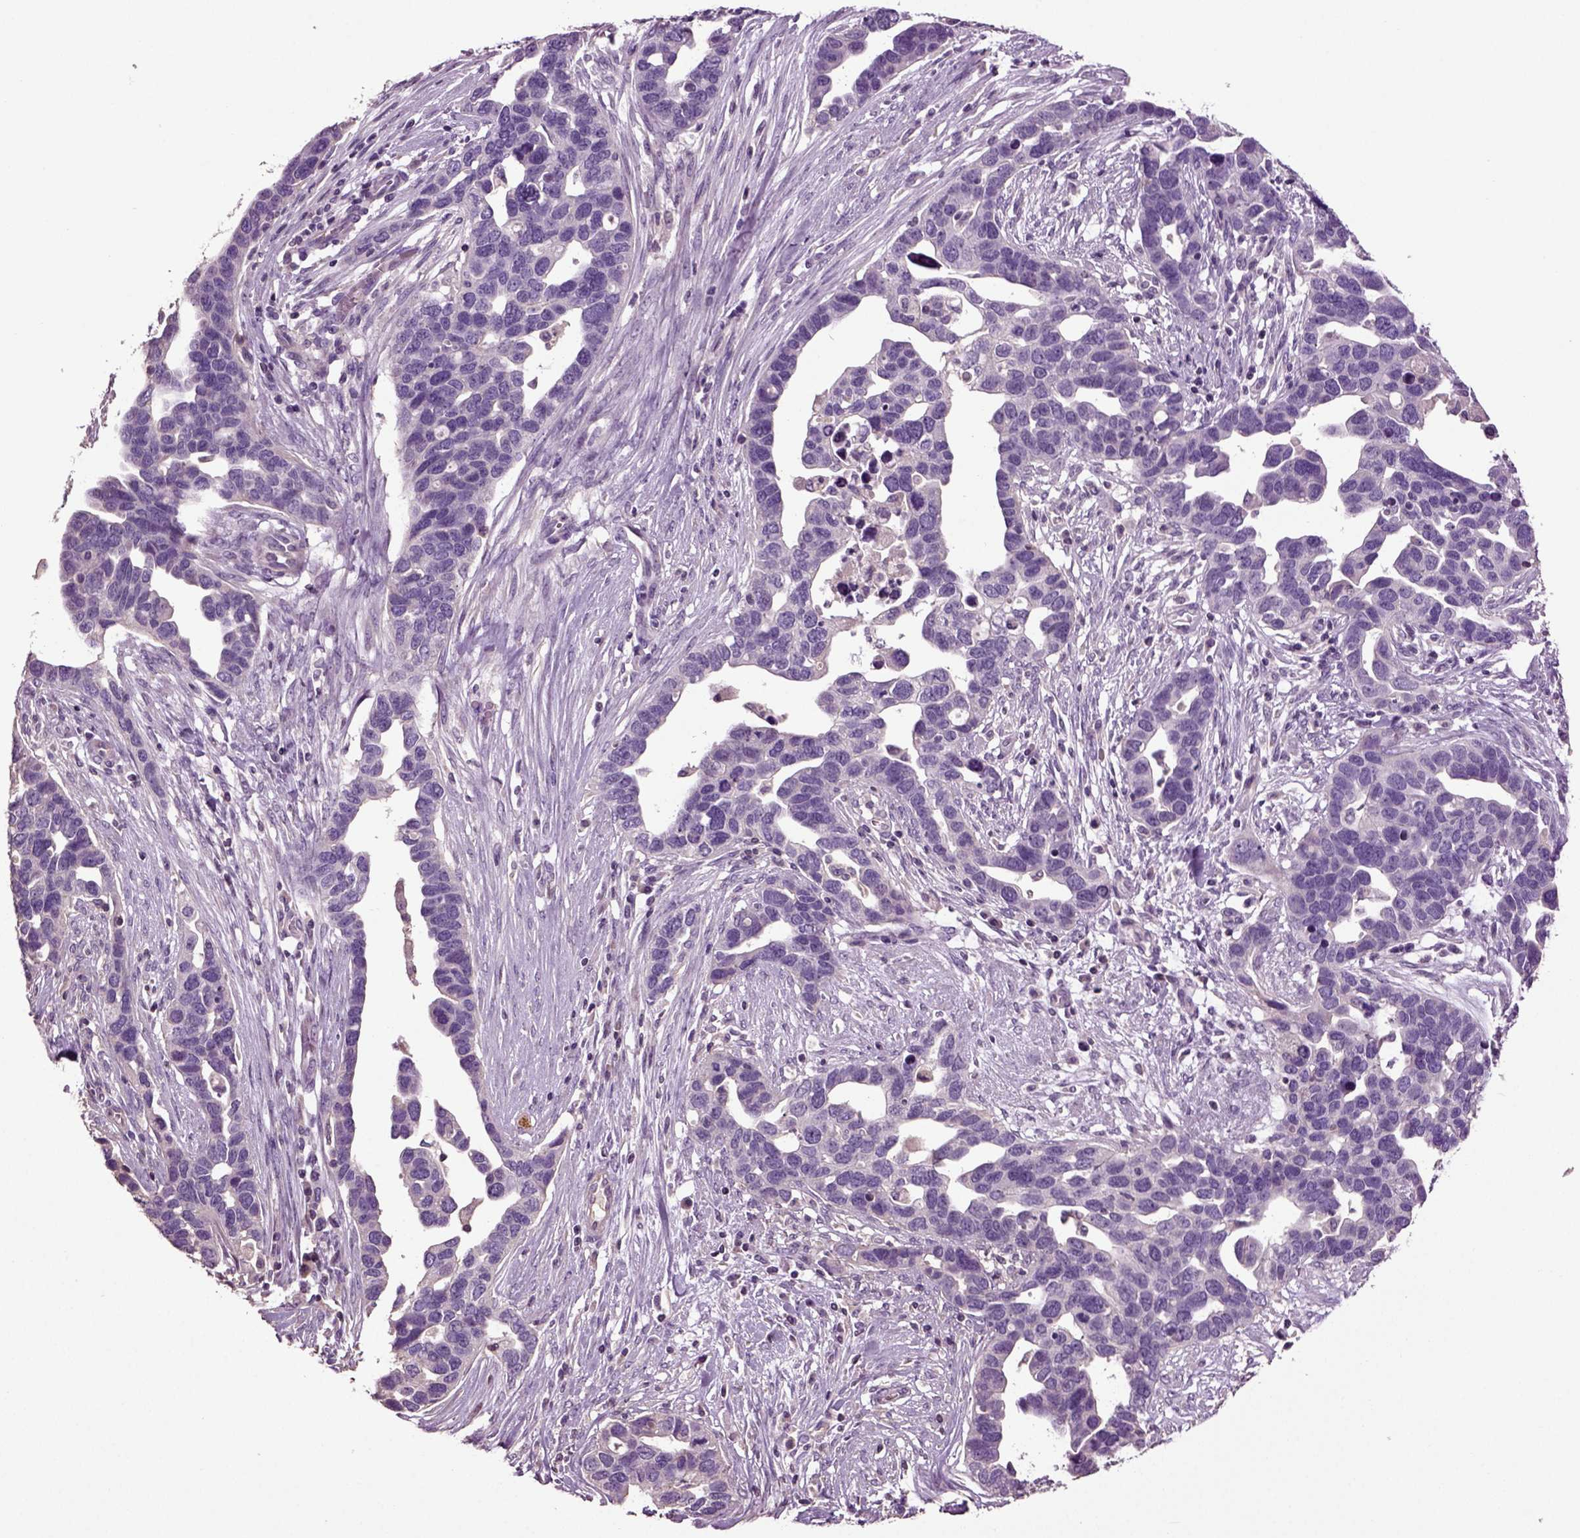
{"staining": {"intensity": "negative", "quantity": "none", "location": "none"}, "tissue": "ovarian cancer", "cell_type": "Tumor cells", "image_type": "cancer", "snomed": [{"axis": "morphology", "description": "Cystadenocarcinoma, serous, NOS"}, {"axis": "topography", "description": "Ovary"}], "caption": "Immunohistochemical staining of ovarian cancer demonstrates no significant expression in tumor cells.", "gene": "DEFB118", "patient": {"sex": "female", "age": 54}}